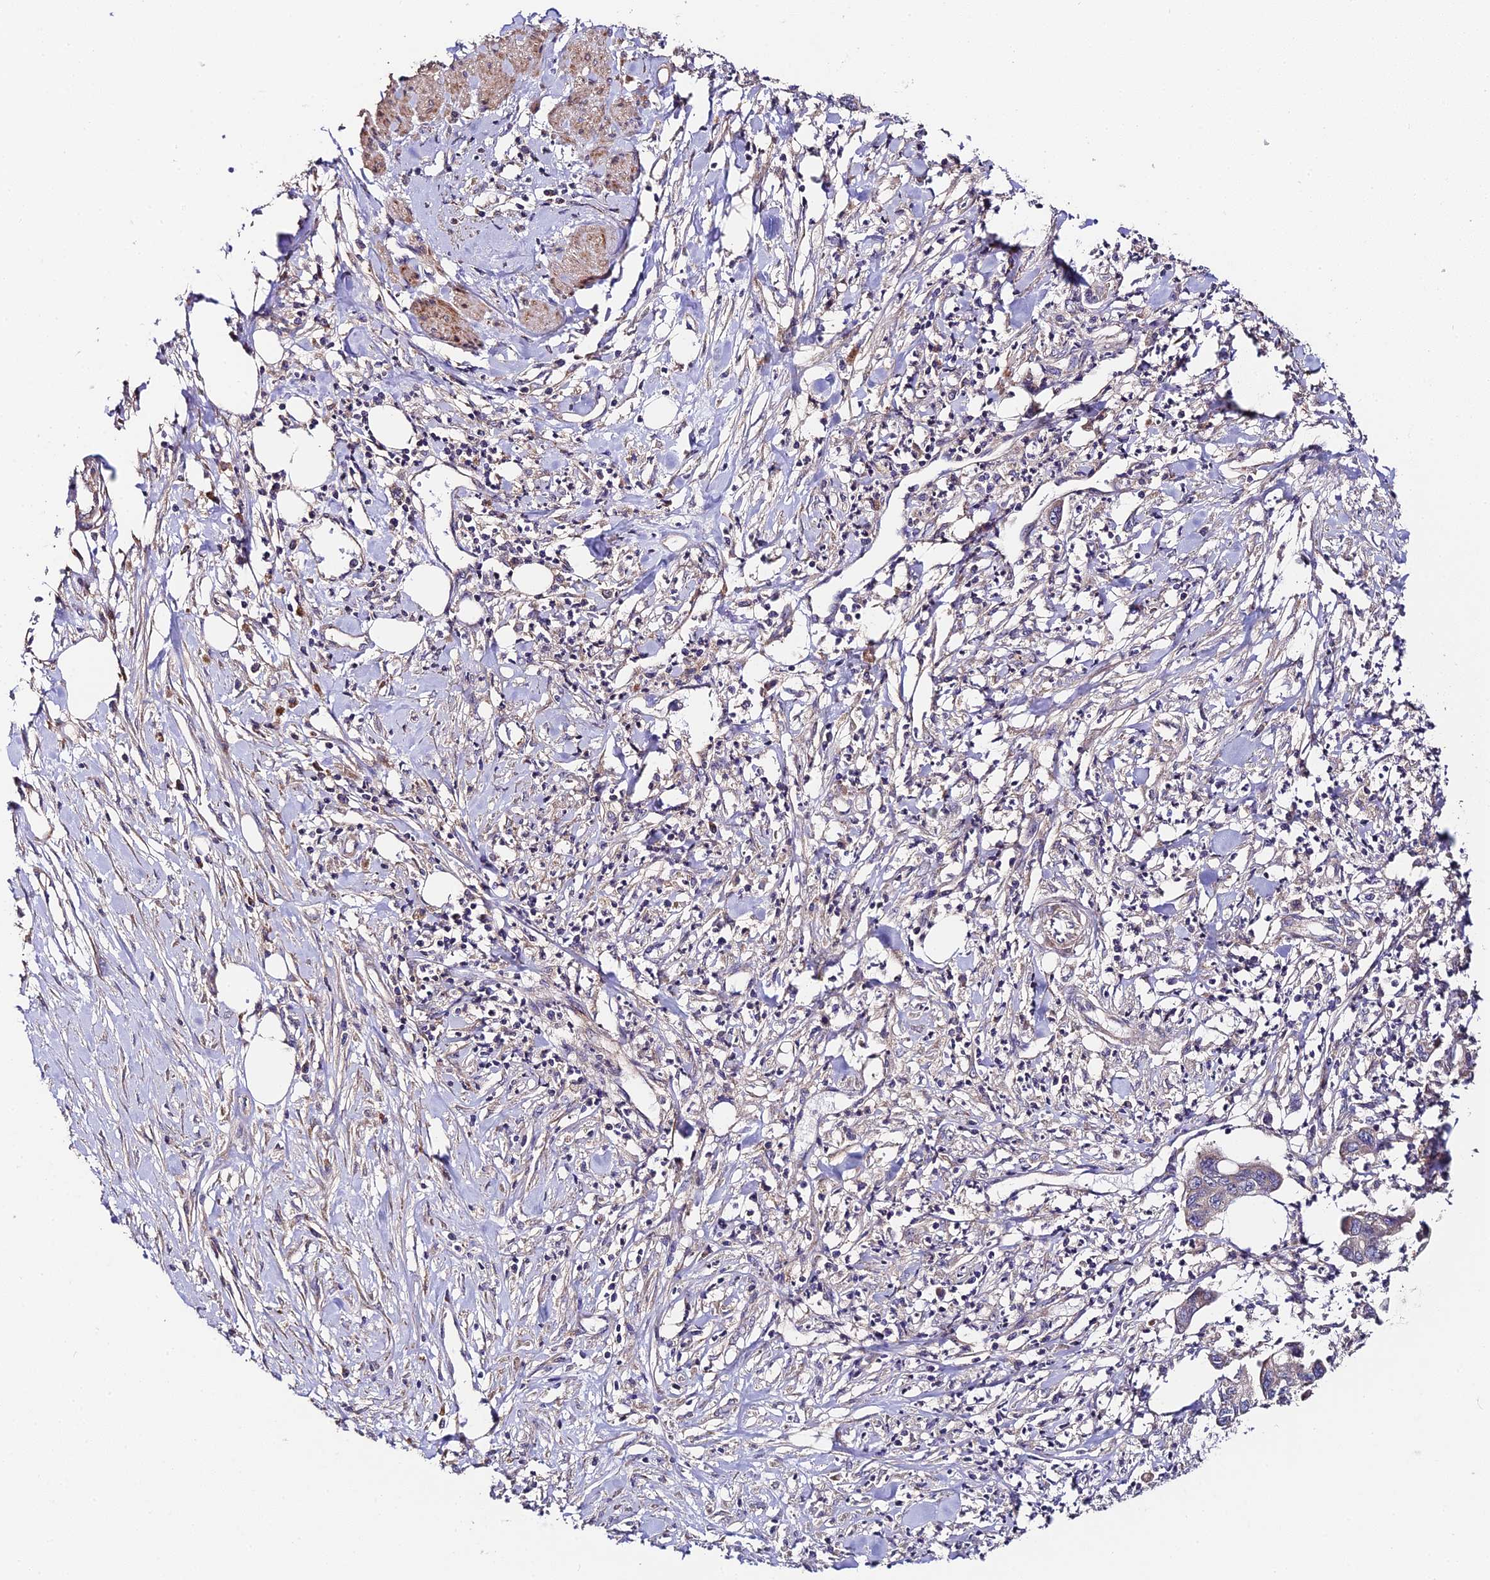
{"staining": {"intensity": "negative", "quantity": "none", "location": "none"}, "tissue": "pancreatic cancer", "cell_type": "Tumor cells", "image_type": "cancer", "snomed": [{"axis": "morphology", "description": "Adenocarcinoma, NOS"}, {"axis": "topography", "description": "Pancreas"}], "caption": "Pancreatic adenocarcinoma stained for a protein using immunohistochemistry (IHC) reveals no expression tumor cells.", "gene": "C3orf20", "patient": {"sex": "female", "age": 50}}